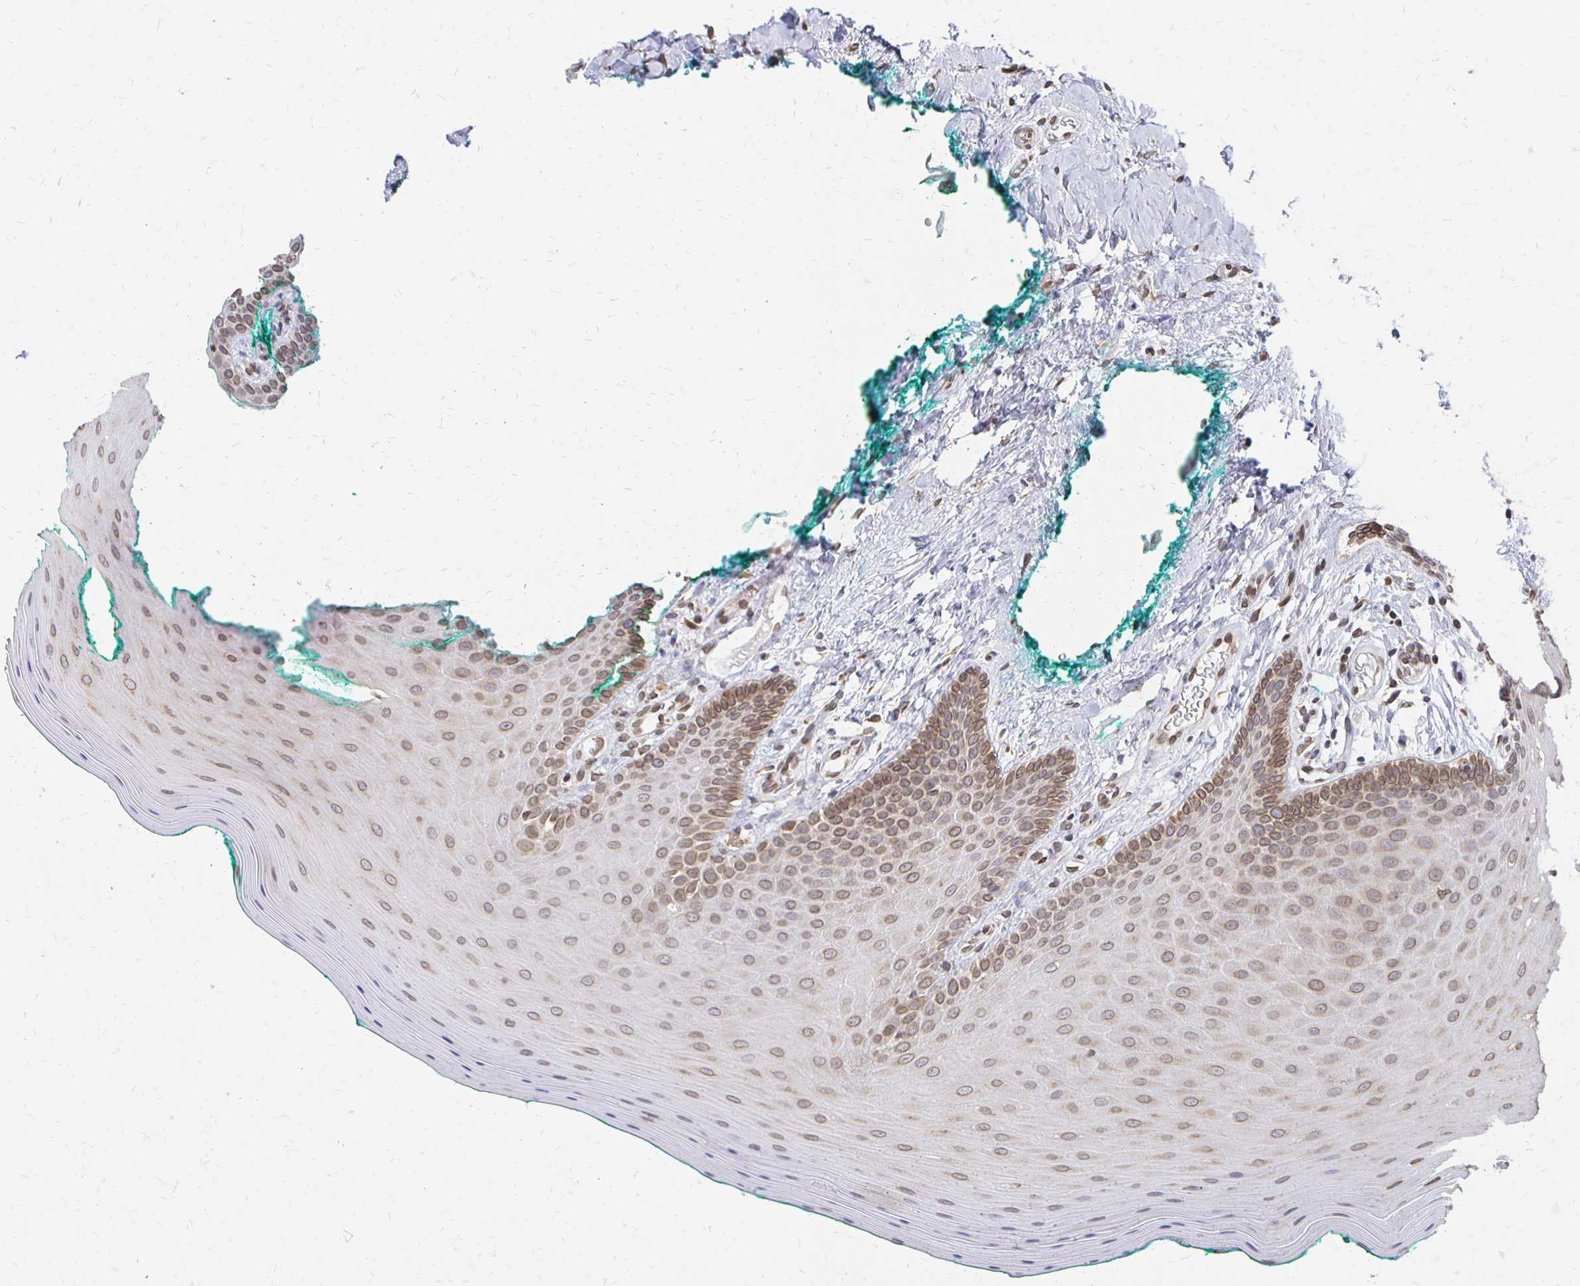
{"staining": {"intensity": "moderate", "quantity": ">75%", "location": "cytoplasmic/membranous,nuclear"}, "tissue": "oral mucosa", "cell_type": "Squamous epithelial cells", "image_type": "normal", "snomed": [{"axis": "morphology", "description": "Normal tissue, NOS"}, {"axis": "topography", "description": "Oral tissue"}], "caption": "Immunohistochemical staining of unremarkable oral mucosa exhibits >75% levels of moderate cytoplasmic/membranous,nuclear protein expression in approximately >75% of squamous epithelial cells. The protein of interest is shown in brown color, while the nuclei are stained blue.", "gene": "PELI3", "patient": {"sex": "female", "age": 40}}